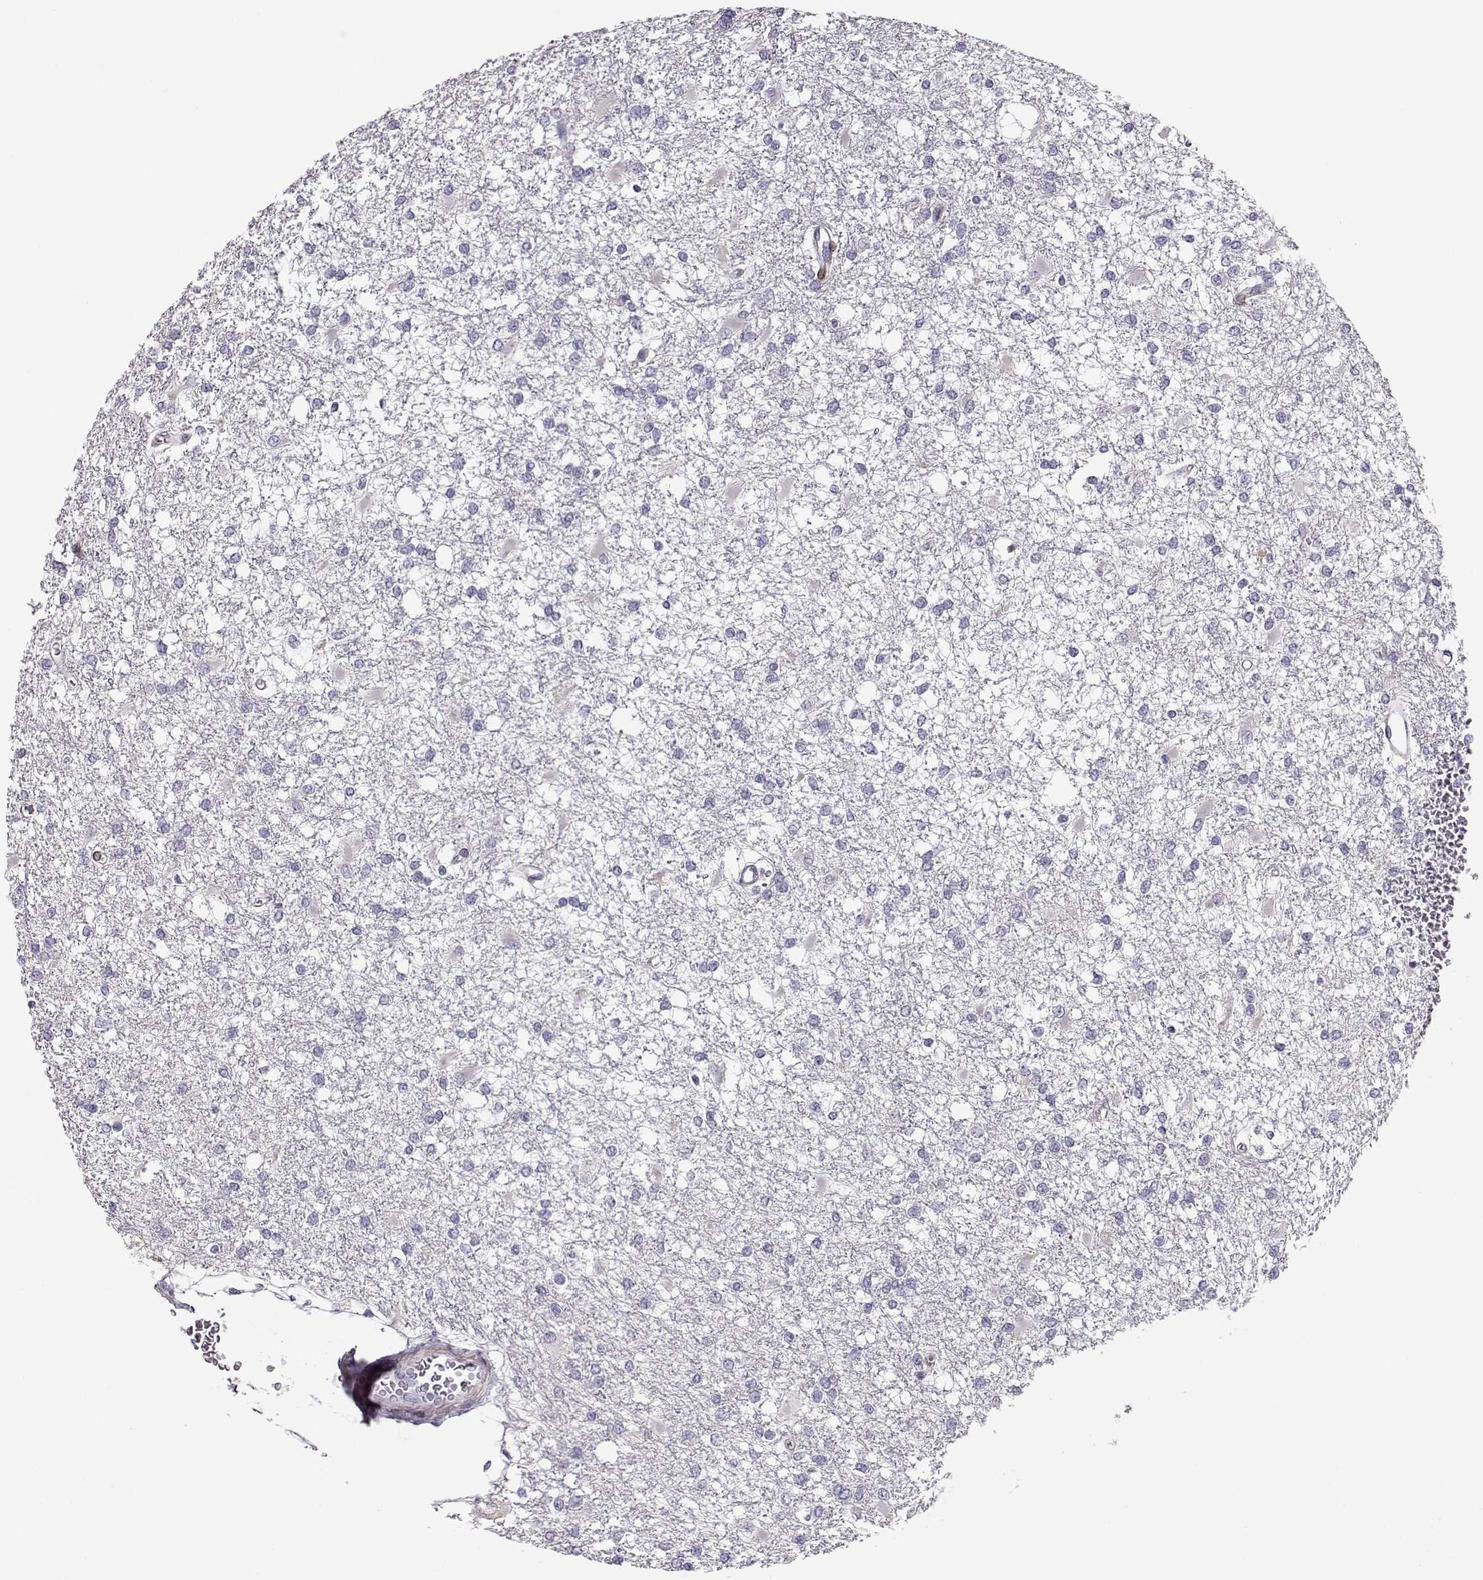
{"staining": {"intensity": "negative", "quantity": "none", "location": "none"}, "tissue": "glioma", "cell_type": "Tumor cells", "image_type": "cancer", "snomed": [{"axis": "morphology", "description": "Glioma, malignant, High grade"}, {"axis": "topography", "description": "Cerebral cortex"}], "caption": "IHC photomicrograph of neoplastic tissue: human glioma stained with DAB demonstrates no significant protein staining in tumor cells.", "gene": "CRX", "patient": {"sex": "male", "age": 79}}